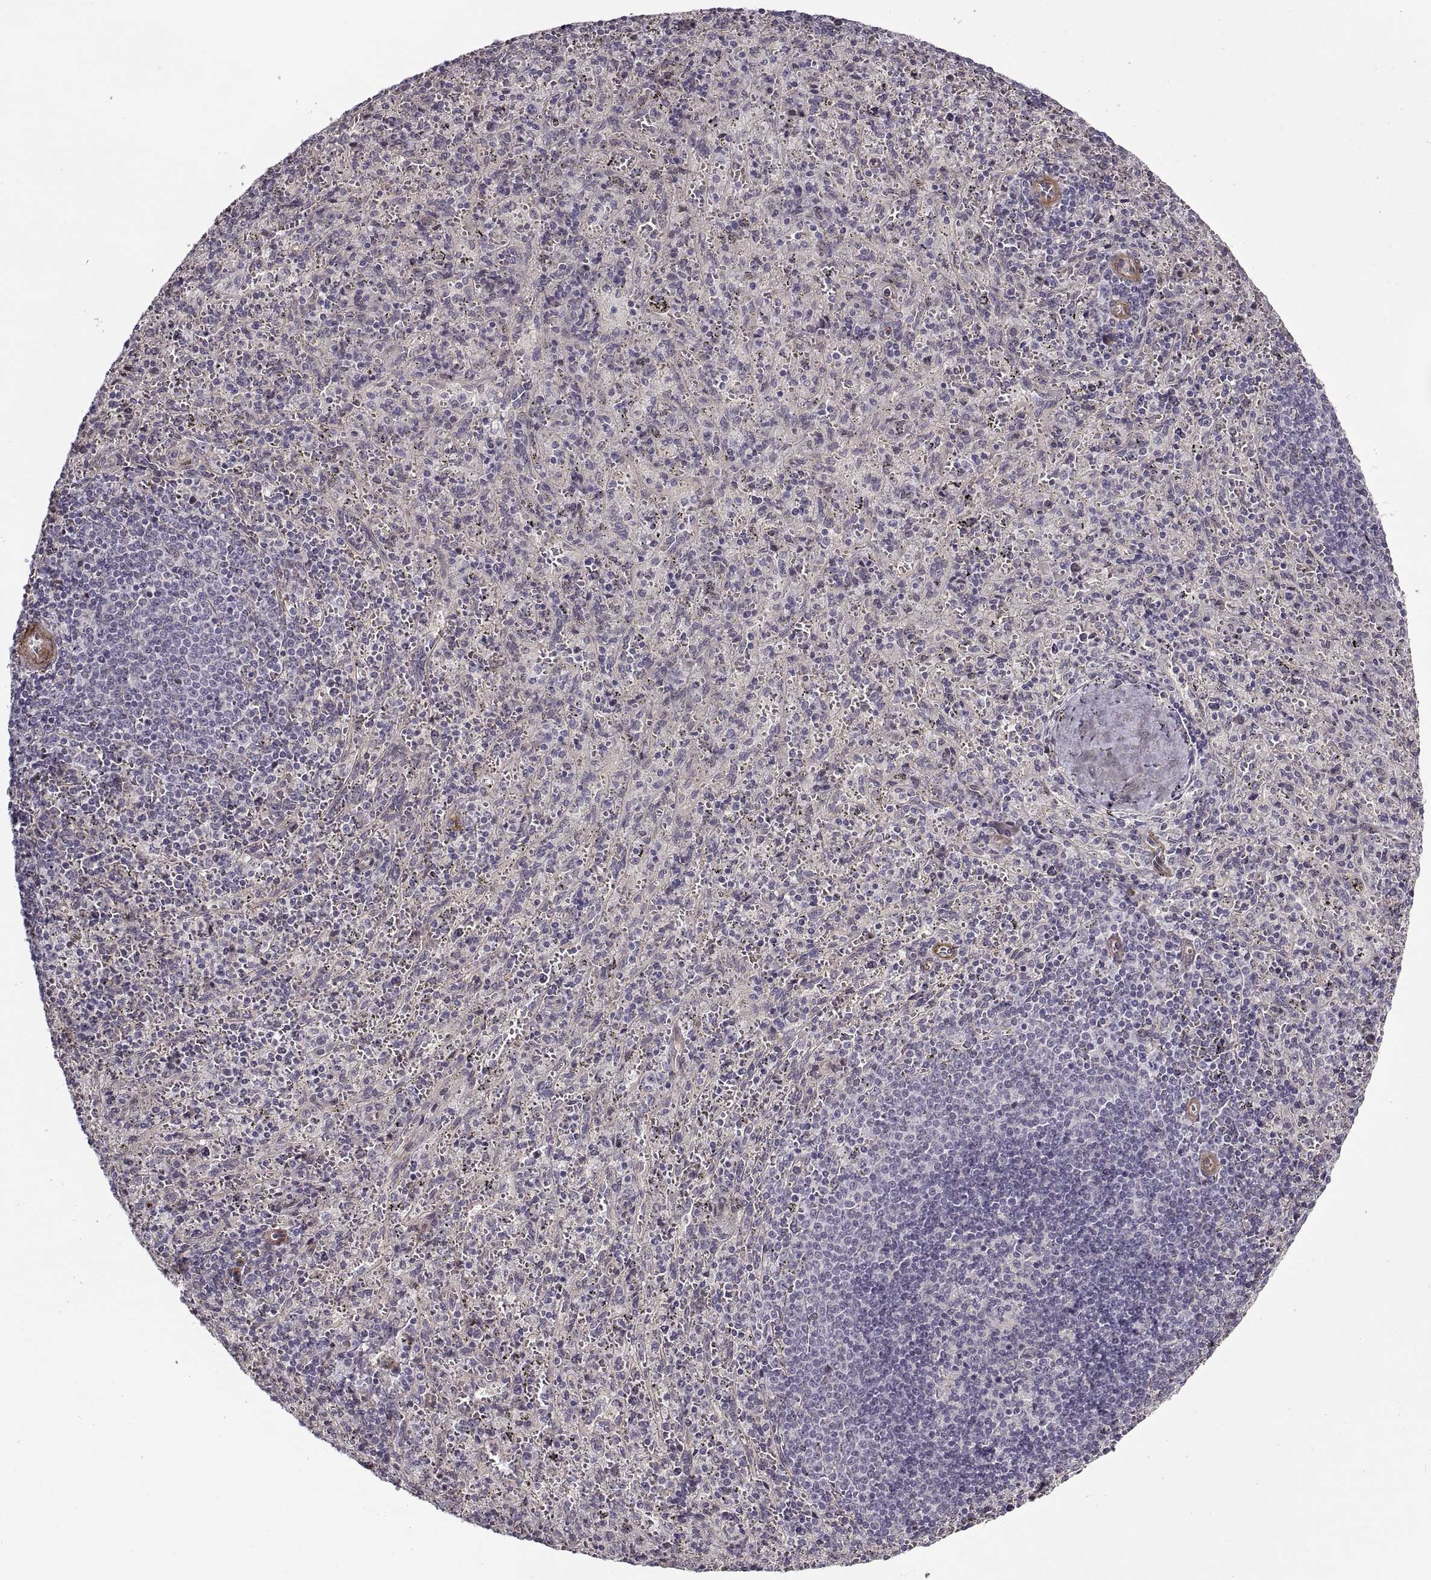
{"staining": {"intensity": "negative", "quantity": "none", "location": "none"}, "tissue": "spleen", "cell_type": "Cells in red pulp", "image_type": "normal", "snomed": [{"axis": "morphology", "description": "Normal tissue, NOS"}, {"axis": "topography", "description": "Spleen"}], "caption": "An immunohistochemistry histopathology image of unremarkable spleen is shown. There is no staining in cells in red pulp of spleen. Brightfield microscopy of IHC stained with DAB (3,3'-diaminobenzidine) (brown) and hematoxylin (blue), captured at high magnification.", "gene": "LAMB2", "patient": {"sex": "male", "age": 57}}